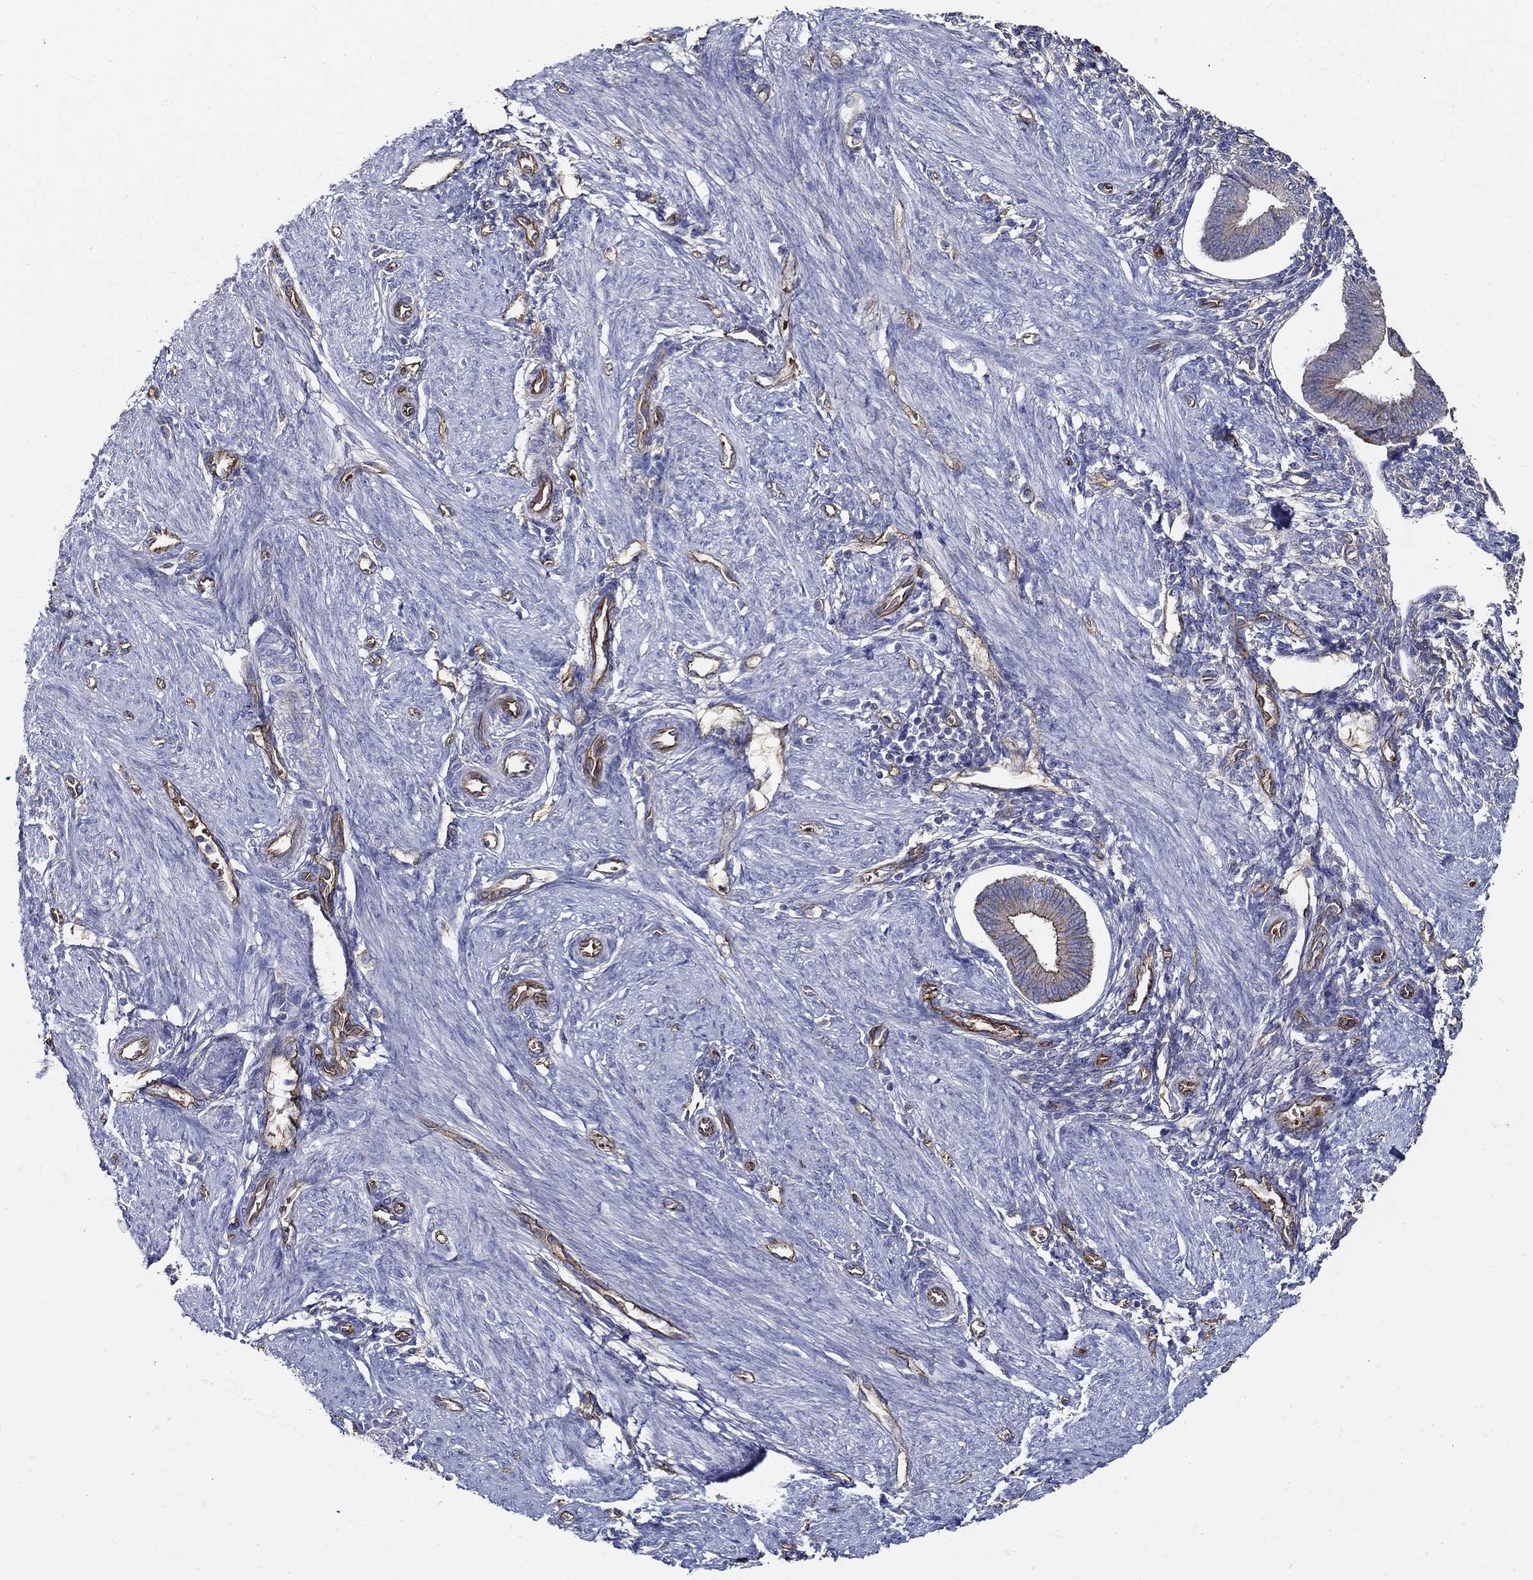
{"staining": {"intensity": "negative", "quantity": "none", "location": "none"}, "tissue": "endometrium", "cell_type": "Cells in endometrial stroma", "image_type": "normal", "snomed": [{"axis": "morphology", "description": "Normal tissue, NOS"}, {"axis": "topography", "description": "Endometrium"}], "caption": "Image shows no protein positivity in cells in endometrial stroma of unremarkable endometrium.", "gene": "APBB3", "patient": {"sex": "female", "age": 39}}